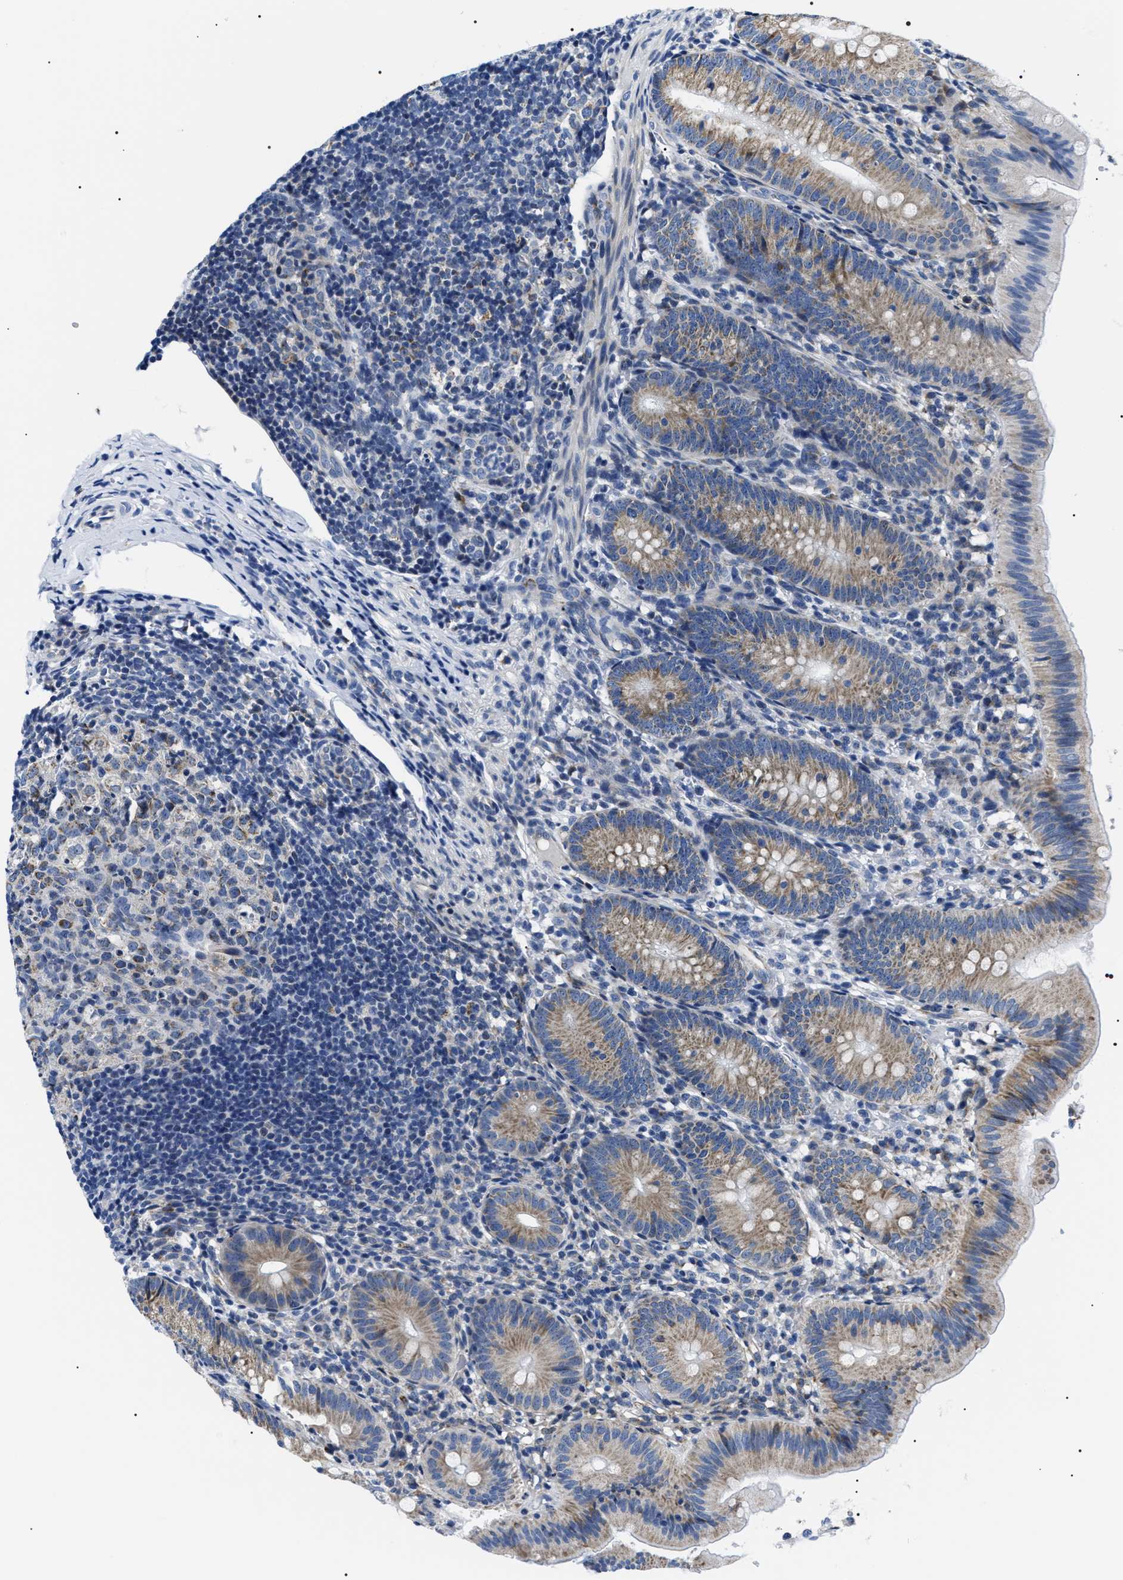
{"staining": {"intensity": "moderate", "quantity": ">75%", "location": "cytoplasmic/membranous"}, "tissue": "appendix", "cell_type": "Glandular cells", "image_type": "normal", "snomed": [{"axis": "morphology", "description": "Normal tissue, NOS"}, {"axis": "topography", "description": "Appendix"}], "caption": "Benign appendix was stained to show a protein in brown. There is medium levels of moderate cytoplasmic/membranous expression in approximately >75% of glandular cells. (DAB IHC with brightfield microscopy, high magnification).", "gene": "NTMT1", "patient": {"sex": "male", "age": 1}}